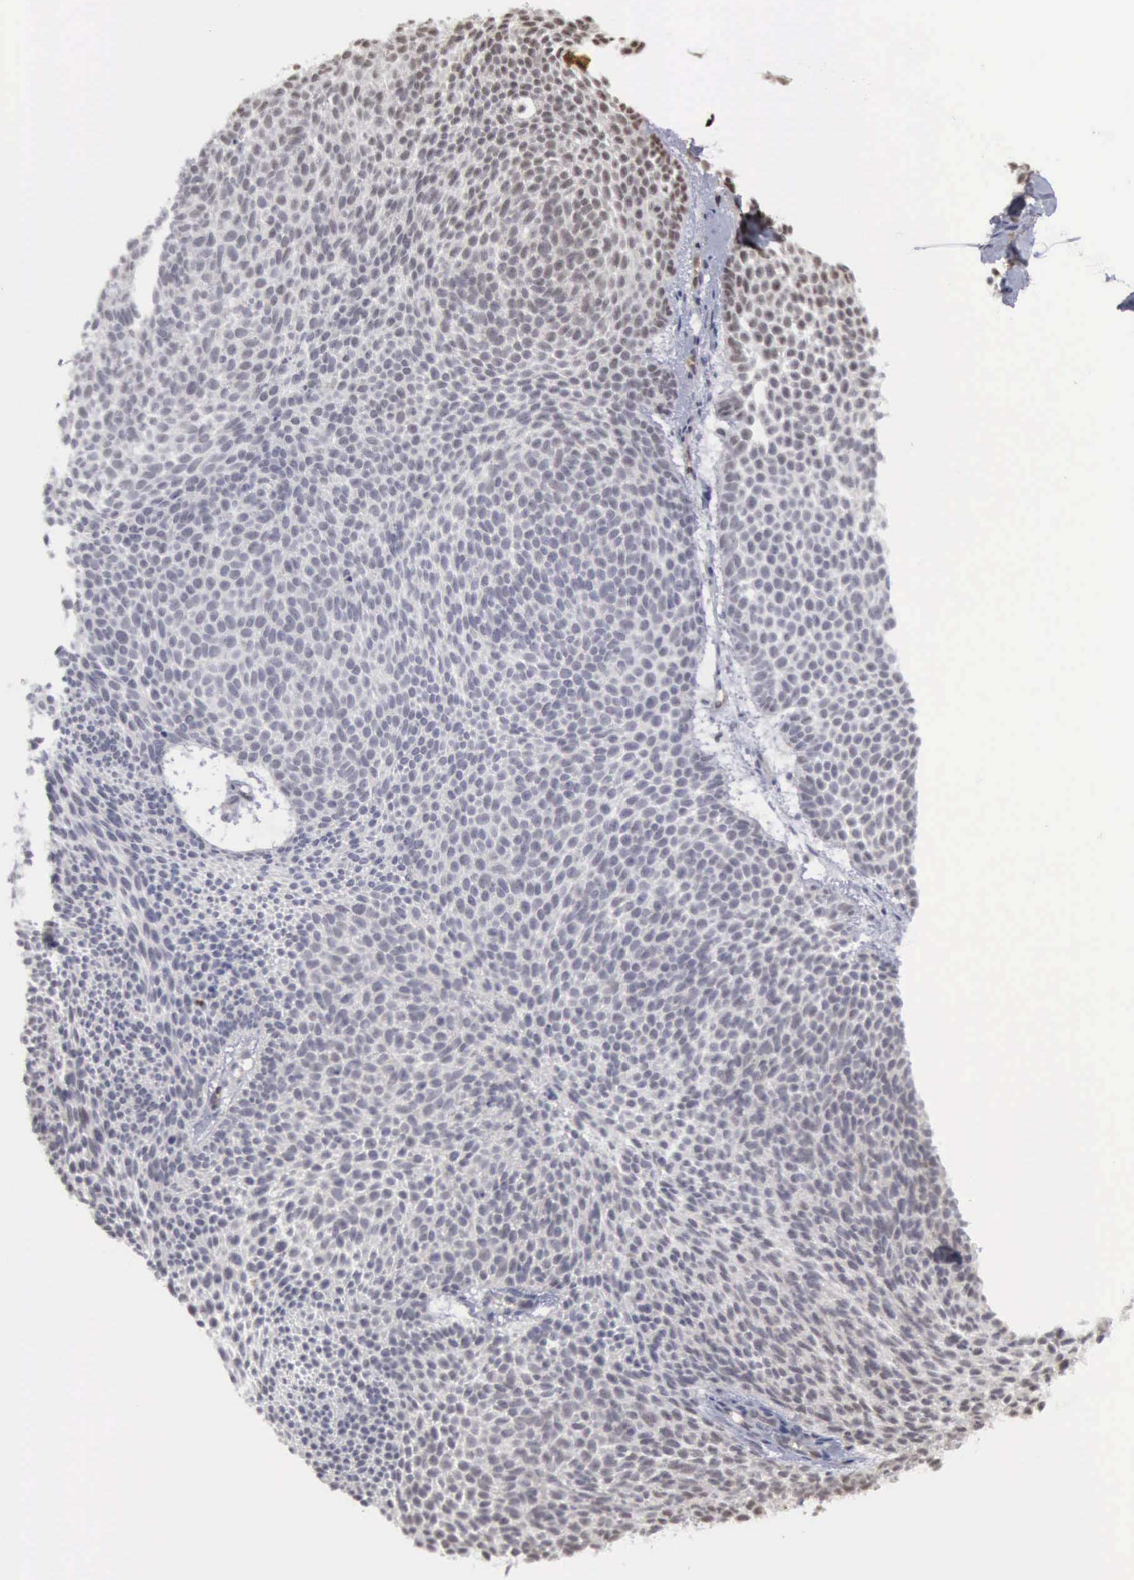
{"staining": {"intensity": "negative", "quantity": "none", "location": "none"}, "tissue": "skin cancer", "cell_type": "Tumor cells", "image_type": "cancer", "snomed": [{"axis": "morphology", "description": "Basal cell carcinoma"}, {"axis": "topography", "description": "Skin"}], "caption": "Tumor cells are negative for protein expression in human skin cancer (basal cell carcinoma).", "gene": "CDKN2A", "patient": {"sex": "male", "age": 84}}